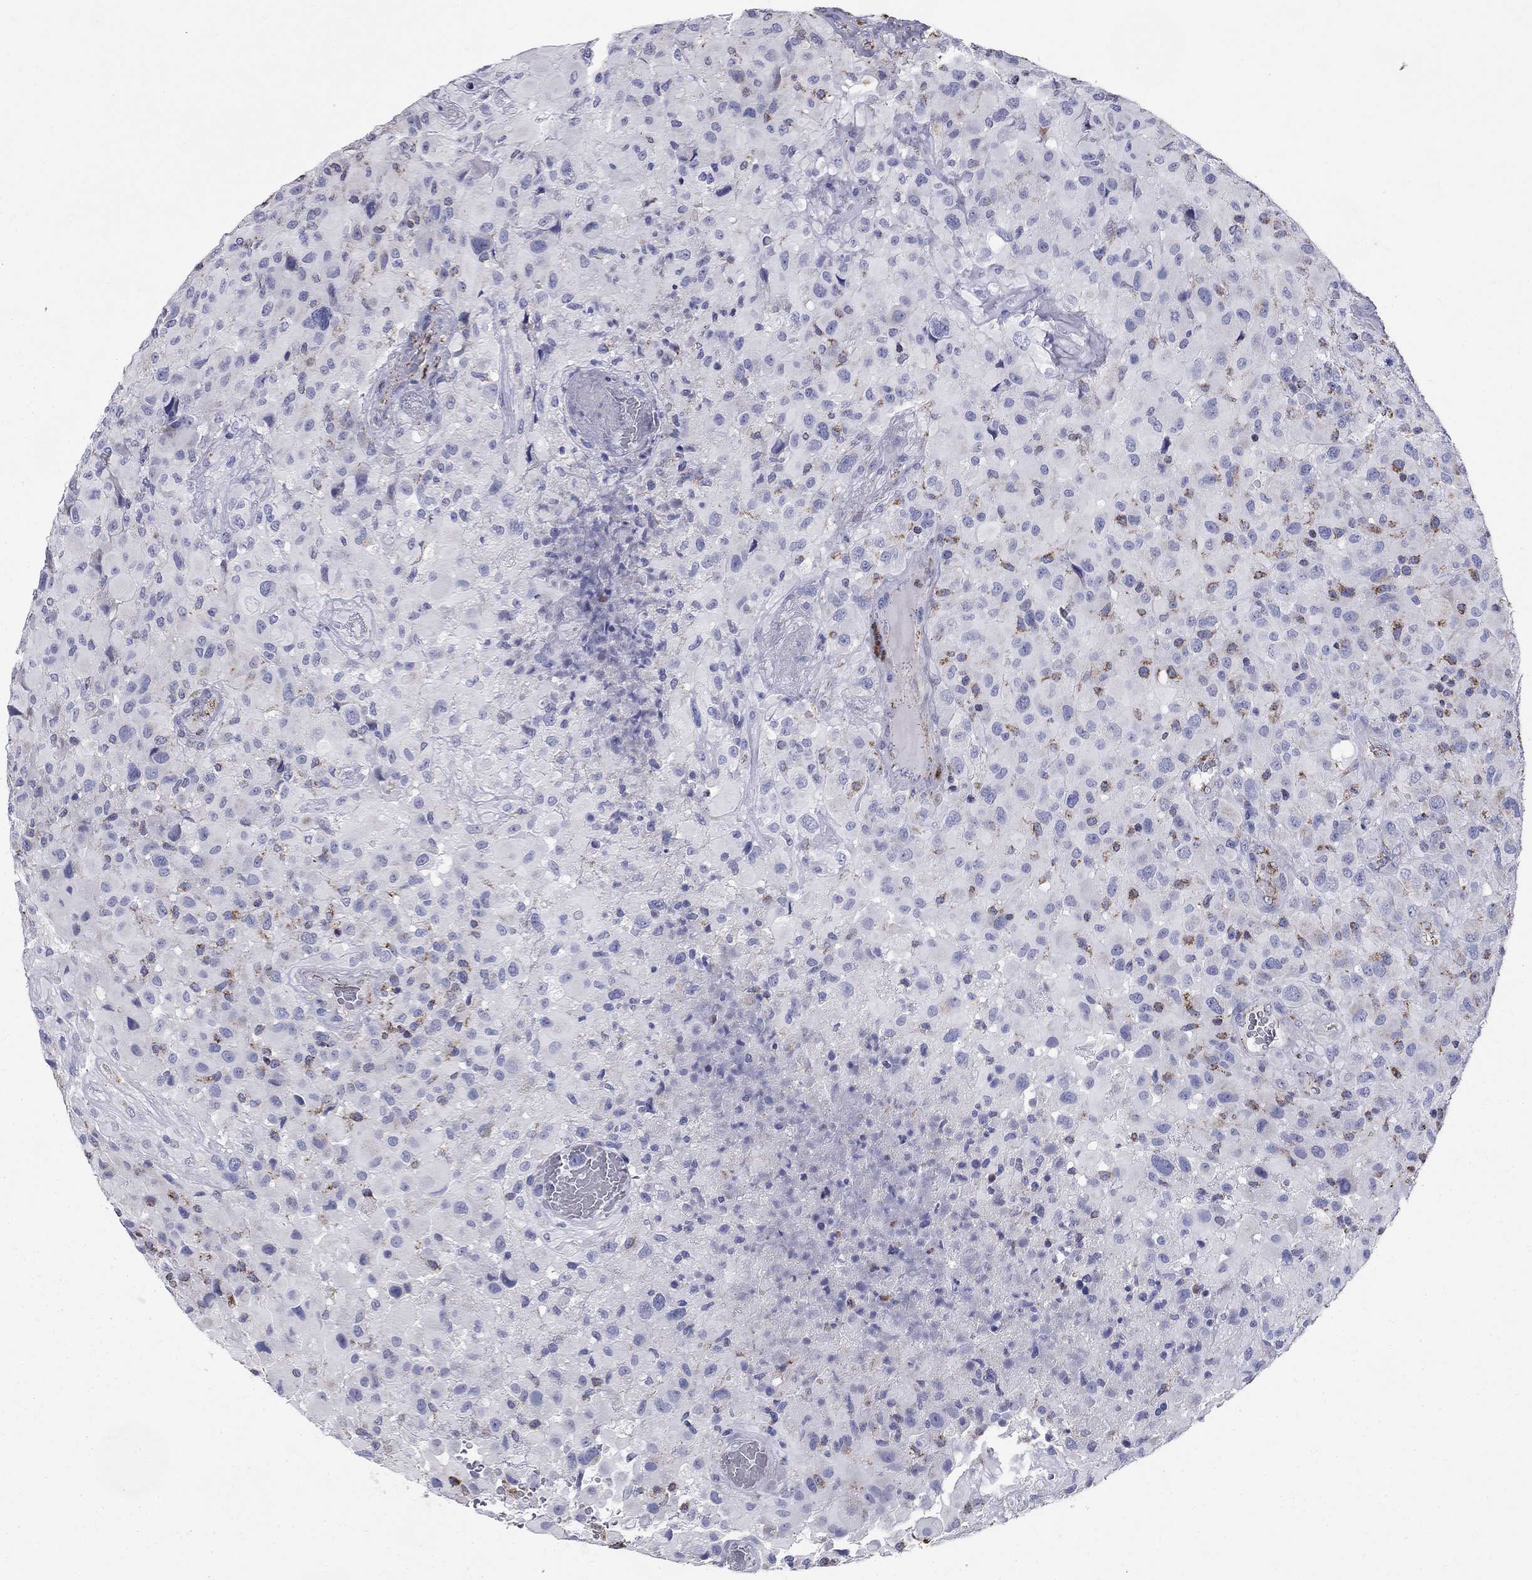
{"staining": {"intensity": "negative", "quantity": "none", "location": "none"}, "tissue": "glioma", "cell_type": "Tumor cells", "image_type": "cancer", "snomed": [{"axis": "morphology", "description": "Glioma, malignant, High grade"}, {"axis": "topography", "description": "Cerebral cortex"}], "caption": "Immunohistochemical staining of human glioma displays no significant positivity in tumor cells.", "gene": "NDUFA4L2", "patient": {"sex": "male", "age": 35}}